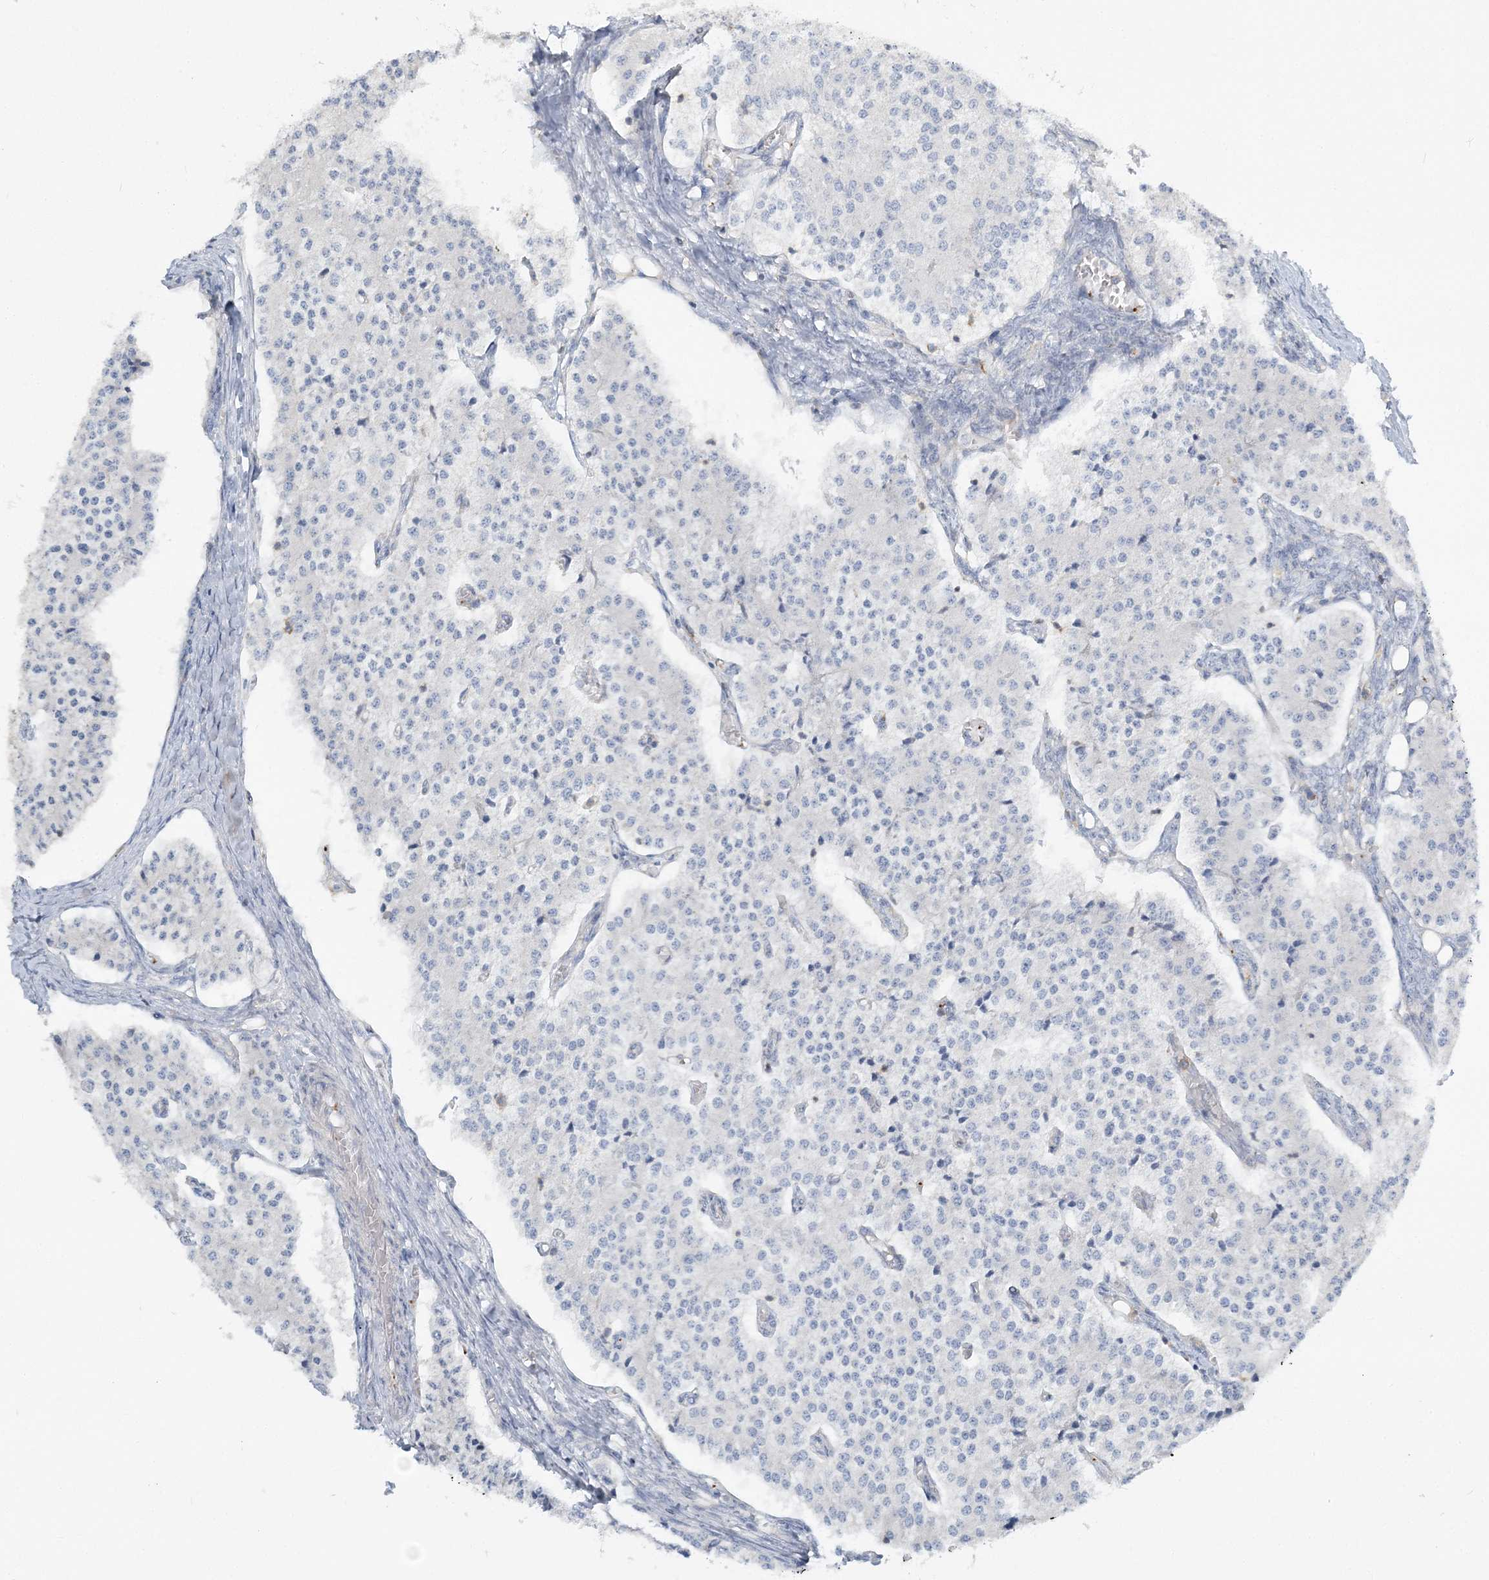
{"staining": {"intensity": "negative", "quantity": "none", "location": "none"}, "tissue": "carcinoid", "cell_type": "Tumor cells", "image_type": "cancer", "snomed": [{"axis": "morphology", "description": "Carcinoid, malignant, NOS"}, {"axis": "topography", "description": "Colon"}], "caption": "Human carcinoid stained for a protein using IHC displays no expression in tumor cells.", "gene": "CUEDC2", "patient": {"sex": "female", "age": 52}}